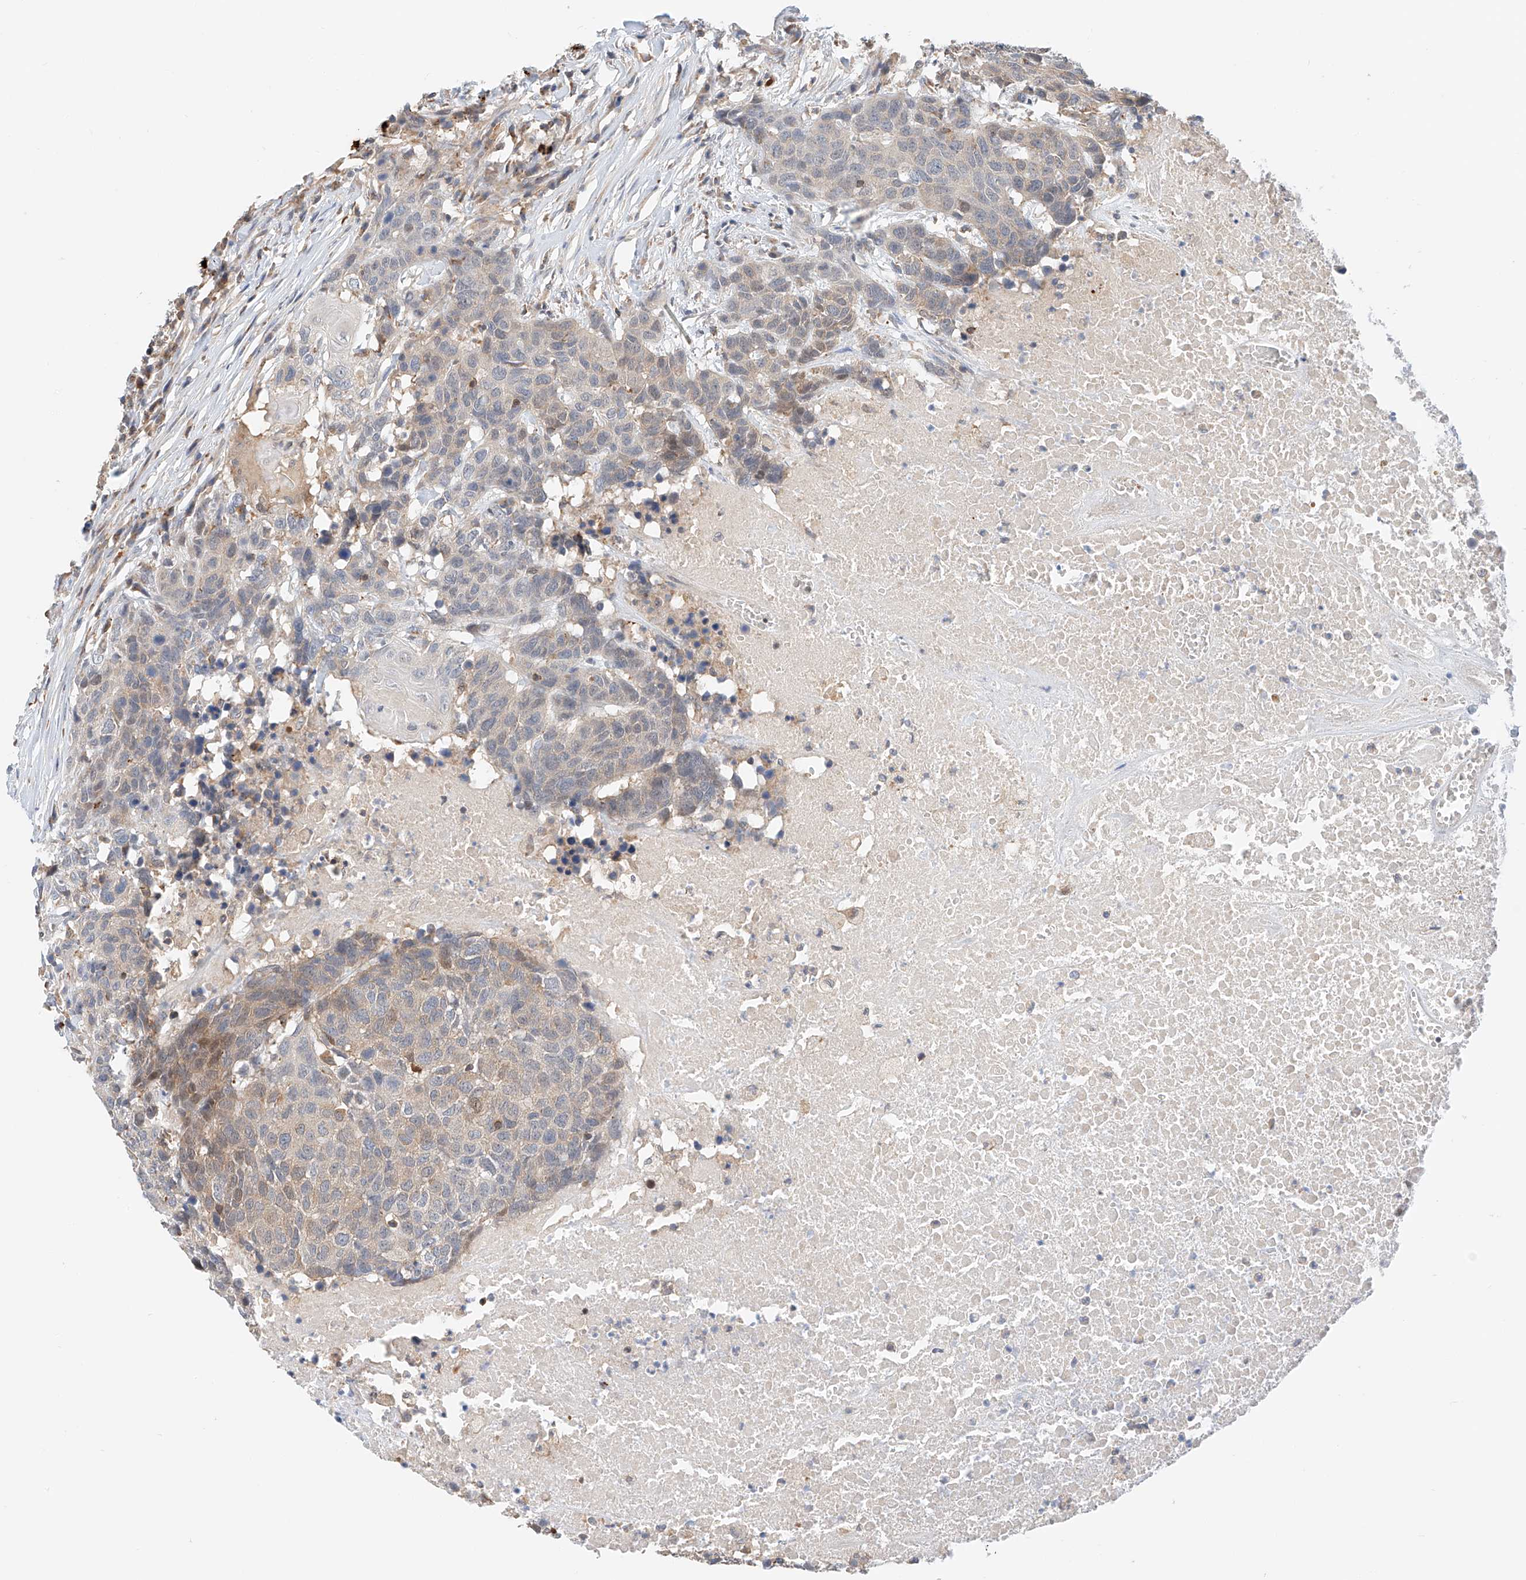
{"staining": {"intensity": "negative", "quantity": "none", "location": "none"}, "tissue": "head and neck cancer", "cell_type": "Tumor cells", "image_type": "cancer", "snomed": [{"axis": "morphology", "description": "Squamous cell carcinoma, NOS"}, {"axis": "topography", "description": "Head-Neck"}], "caption": "Tumor cells show no significant protein staining in head and neck squamous cell carcinoma. (Stains: DAB (3,3'-diaminobenzidine) immunohistochemistry with hematoxylin counter stain, Microscopy: brightfield microscopy at high magnification).", "gene": "MFN2", "patient": {"sex": "male", "age": 66}}